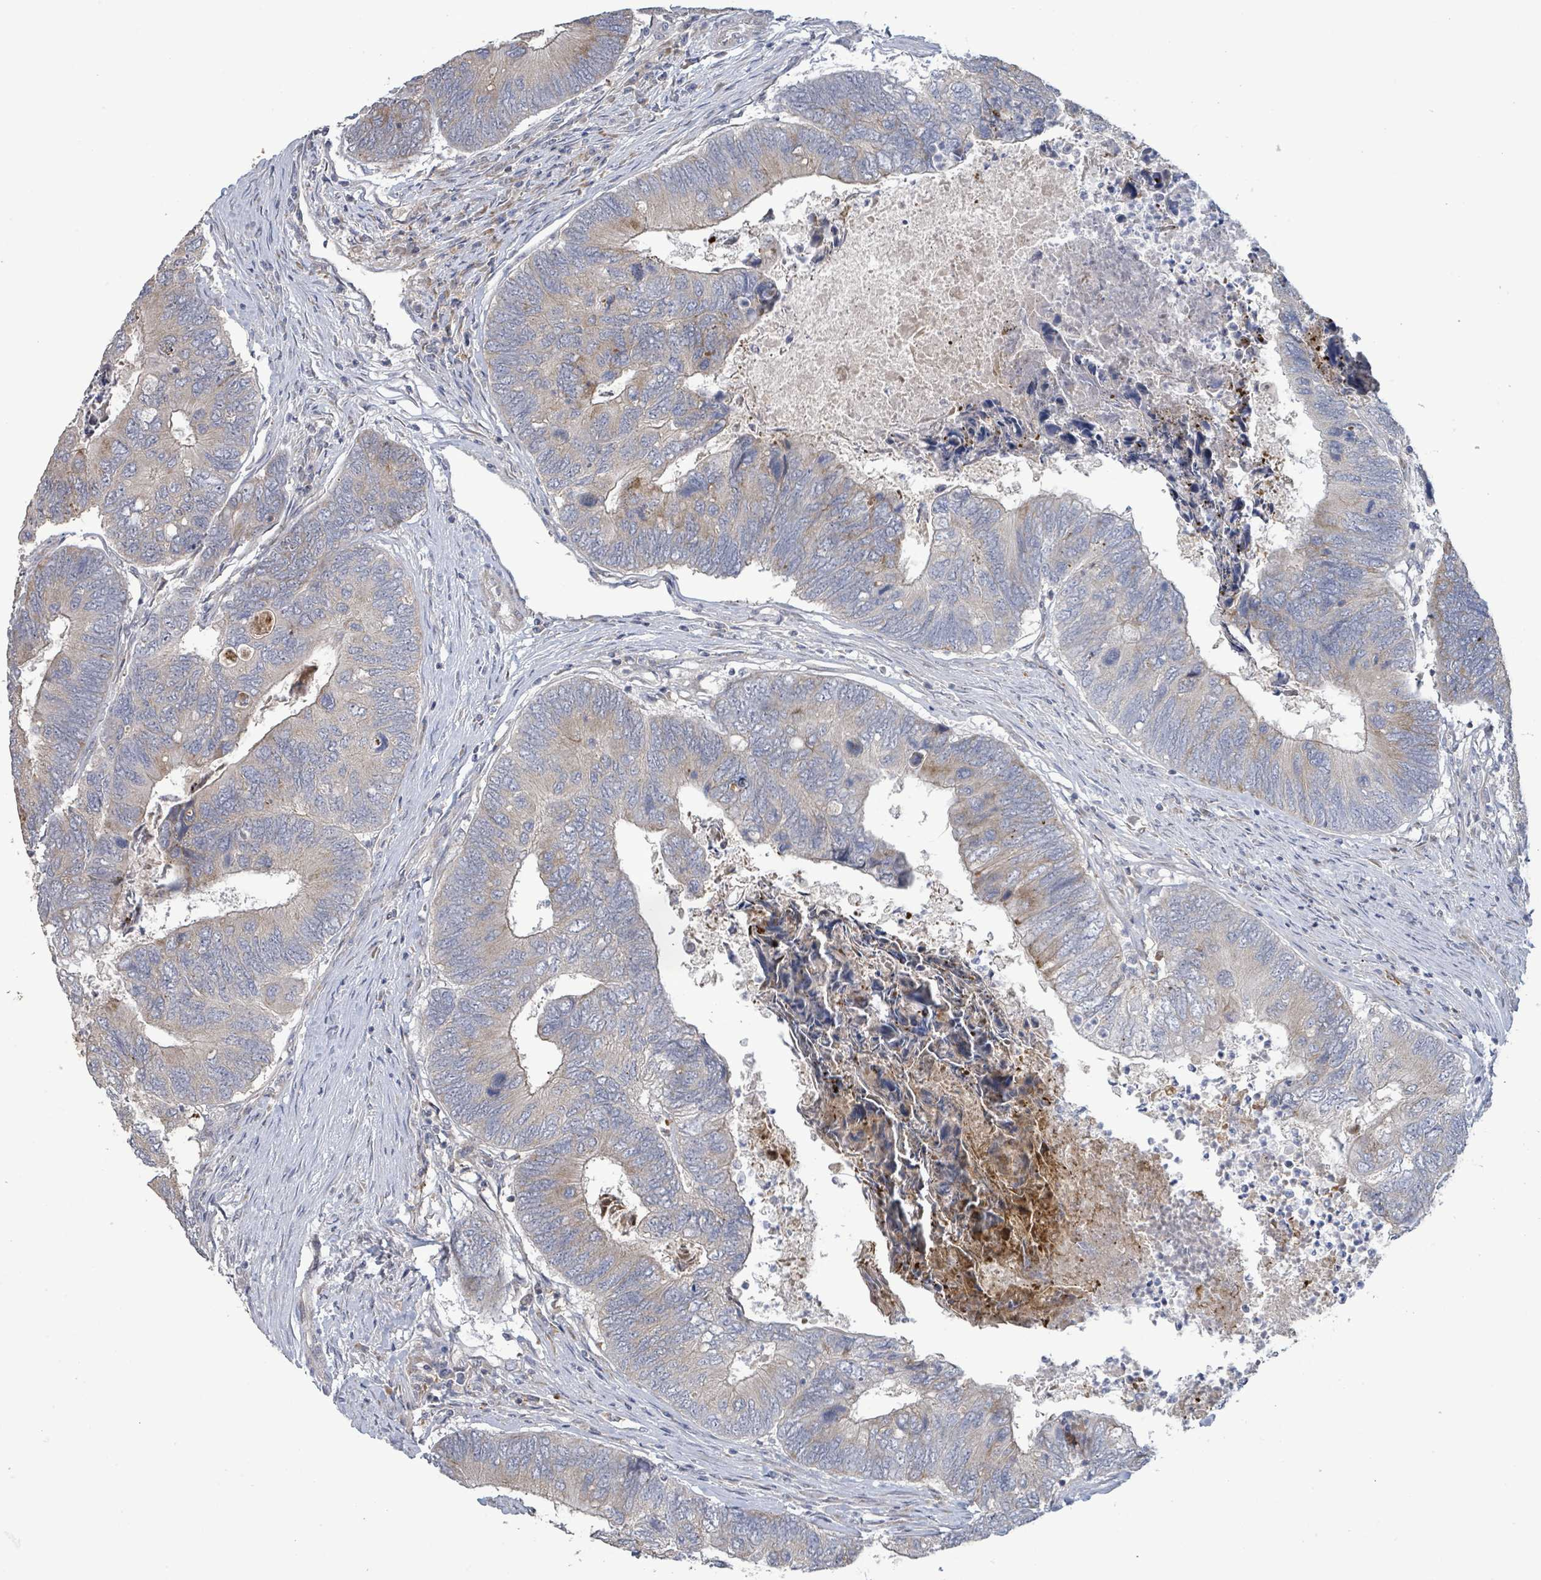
{"staining": {"intensity": "weak", "quantity": "<25%", "location": "cytoplasmic/membranous"}, "tissue": "colorectal cancer", "cell_type": "Tumor cells", "image_type": "cancer", "snomed": [{"axis": "morphology", "description": "Adenocarcinoma, NOS"}, {"axis": "topography", "description": "Colon"}], "caption": "Immunohistochemistry (IHC) micrograph of neoplastic tissue: human colorectal adenocarcinoma stained with DAB (3,3'-diaminobenzidine) demonstrates no significant protein expression in tumor cells.", "gene": "LILRA4", "patient": {"sex": "female", "age": 67}}